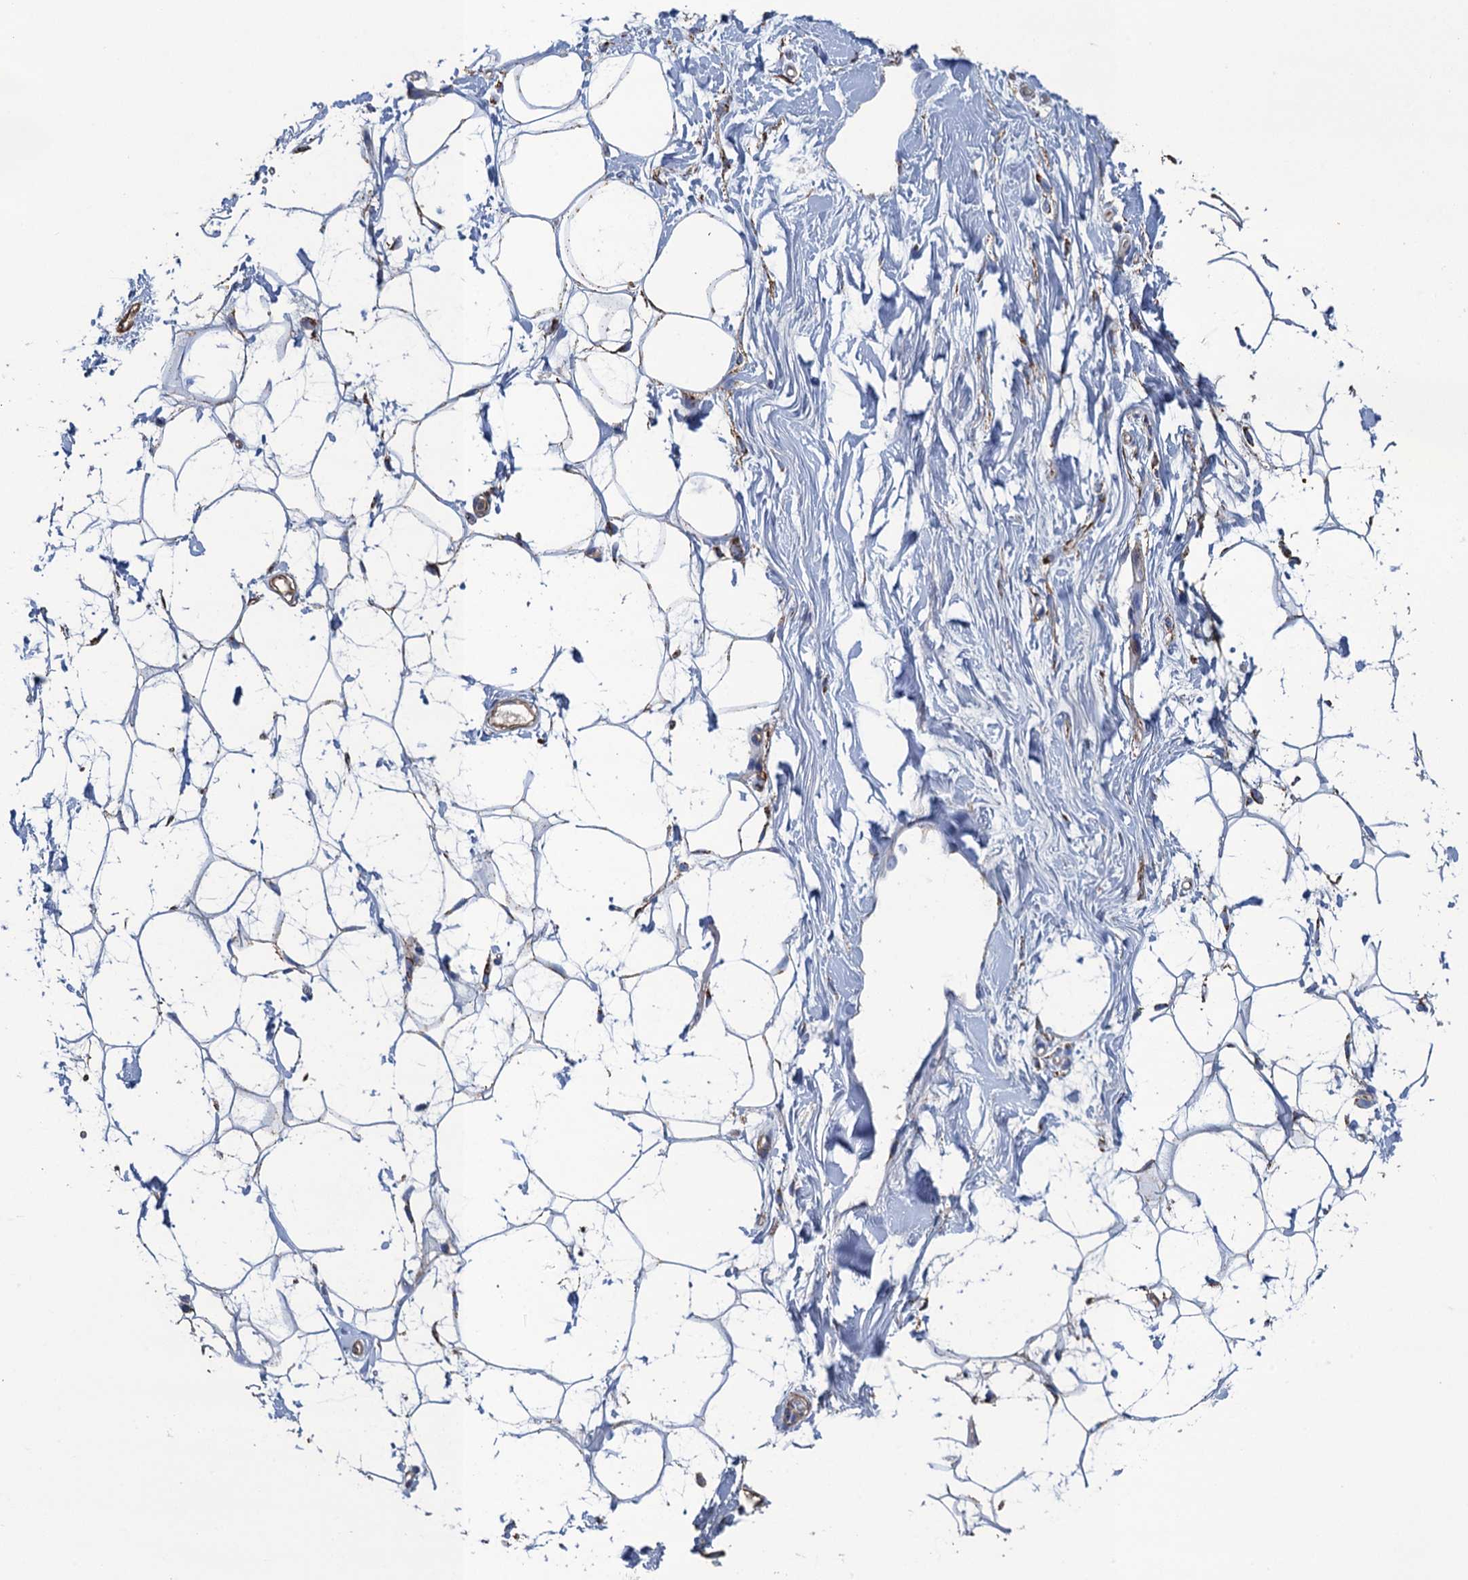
{"staining": {"intensity": "negative", "quantity": "none", "location": "none"}, "tissue": "adipose tissue", "cell_type": "Adipocytes", "image_type": "normal", "snomed": [{"axis": "morphology", "description": "Normal tissue, NOS"}, {"axis": "topography", "description": "Breast"}], "caption": "Immunohistochemistry (IHC) of unremarkable adipose tissue demonstrates no expression in adipocytes.", "gene": "ENSG00000260643", "patient": {"sex": "female", "age": 26}}